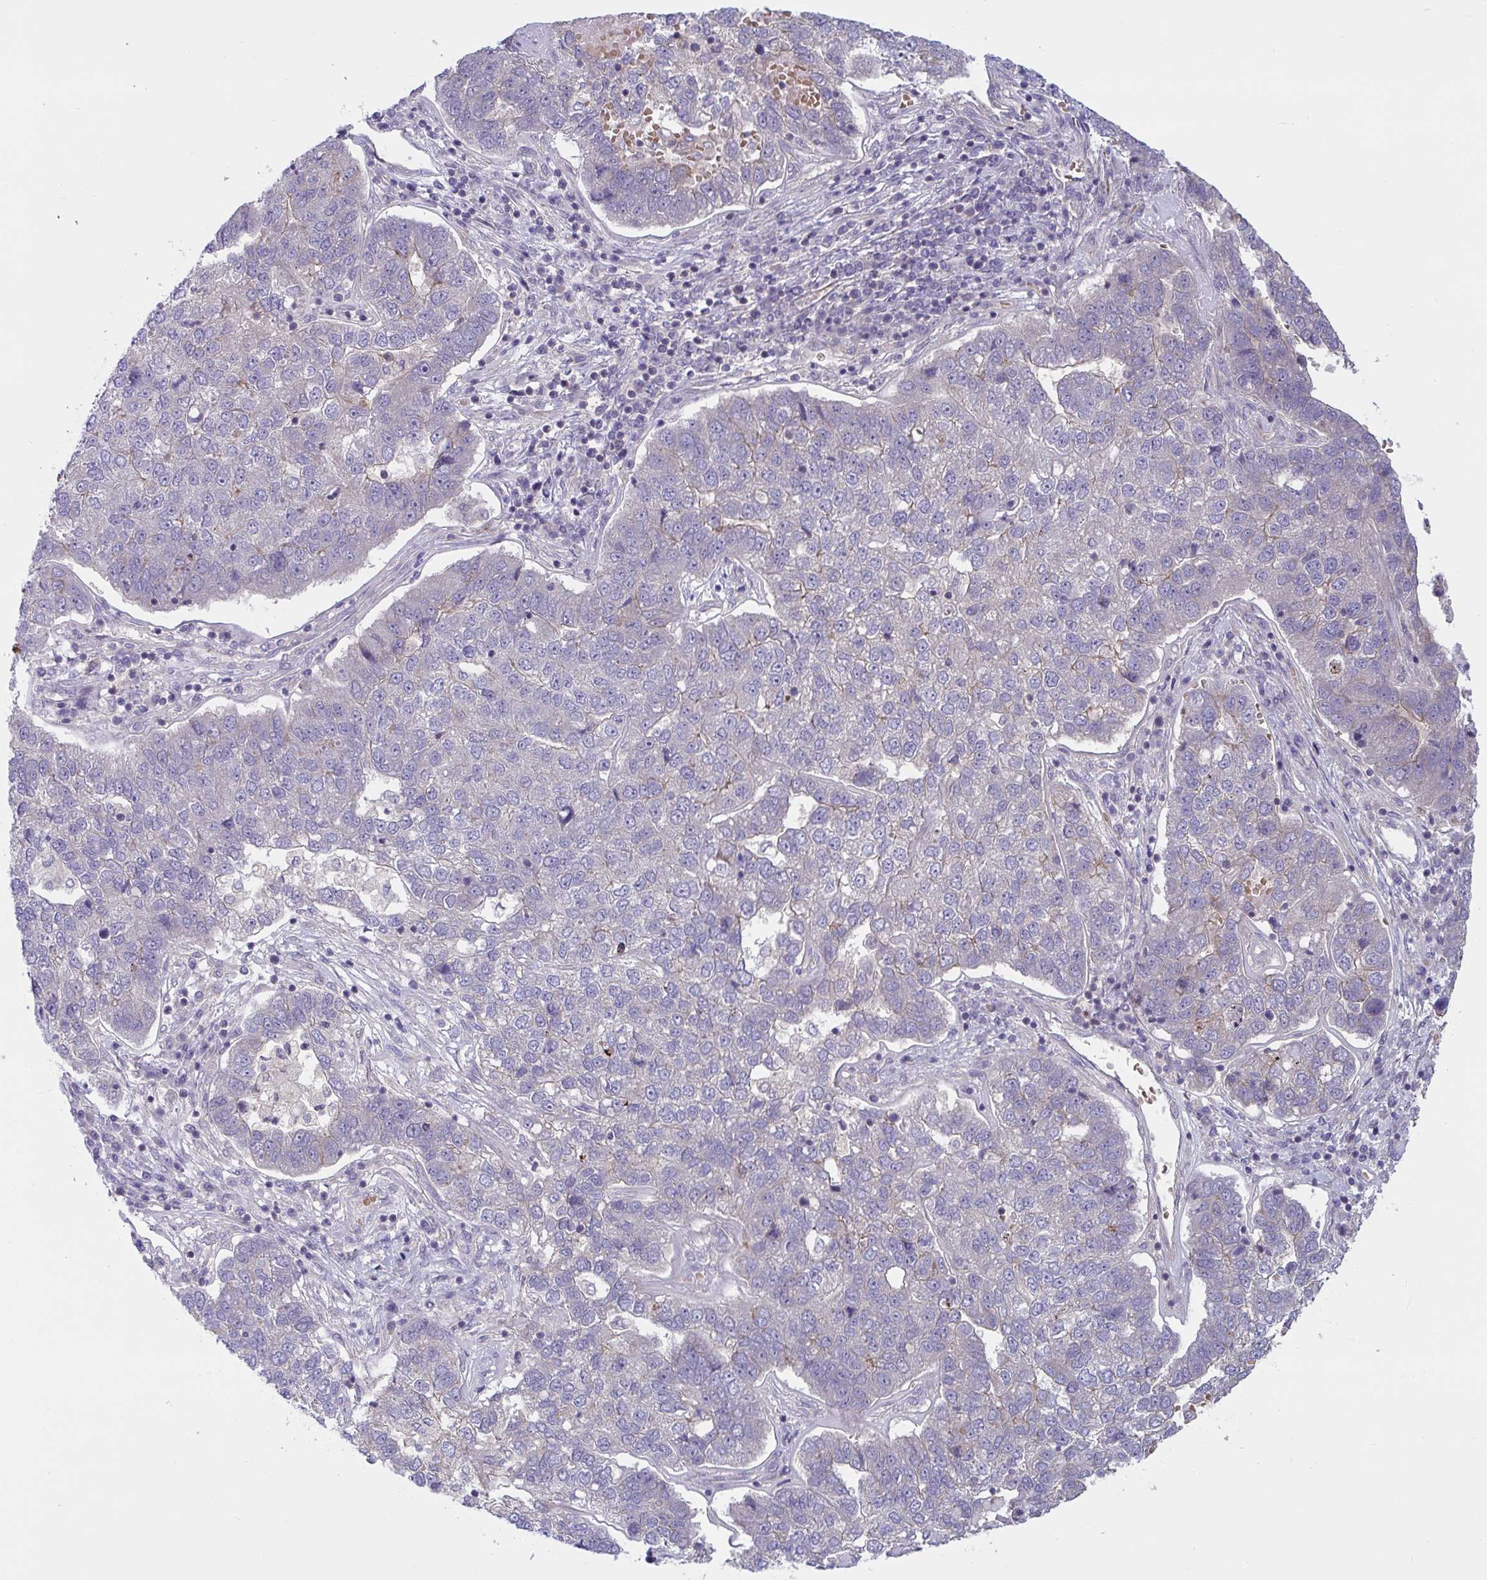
{"staining": {"intensity": "negative", "quantity": "none", "location": "none"}, "tissue": "pancreatic cancer", "cell_type": "Tumor cells", "image_type": "cancer", "snomed": [{"axis": "morphology", "description": "Adenocarcinoma, NOS"}, {"axis": "topography", "description": "Pancreas"}], "caption": "A photomicrograph of human pancreatic adenocarcinoma is negative for staining in tumor cells.", "gene": "TANK", "patient": {"sex": "female", "age": 61}}